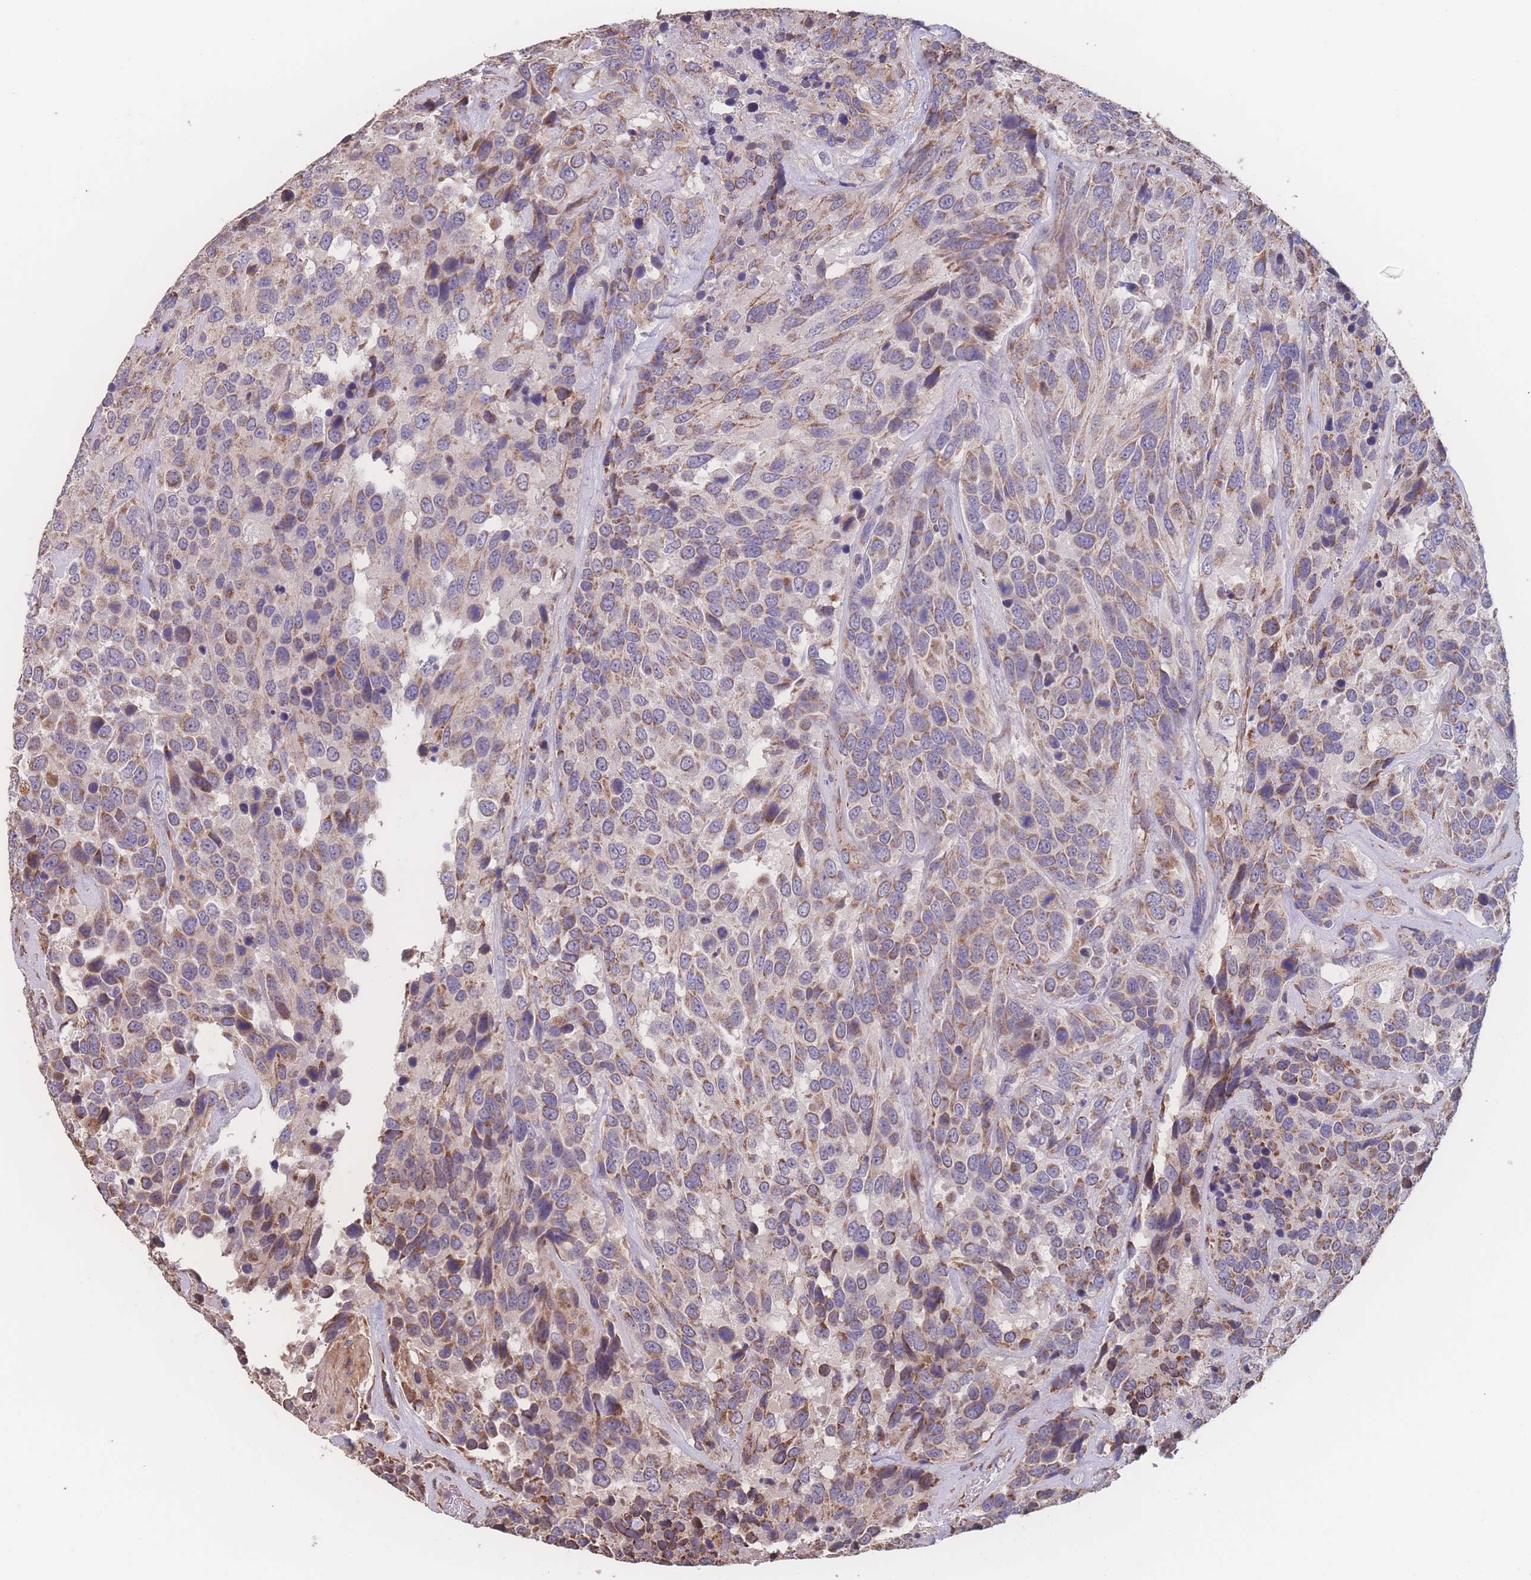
{"staining": {"intensity": "moderate", "quantity": ">75%", "location": "cytoplasmic/membranous"}, "tissue": "urothelial cancer", "cell_type": "Tumor cells", "image_type": "cancer", "snomed": [{"axis": "morphology", "description": "Urothelial carcinoma, High grade"}, {"axis": "topography", "description": "Urinary bladder"}], "caption": "An image showing moderate cytoplasmic/membranous staining in approximately >75% of tumor cells in high-grade urothelial carcinoma, as visualized by brown immunohistochemical staining.", "gene": "SGSM3", "patient": {"sex": "female", "age": 70}}